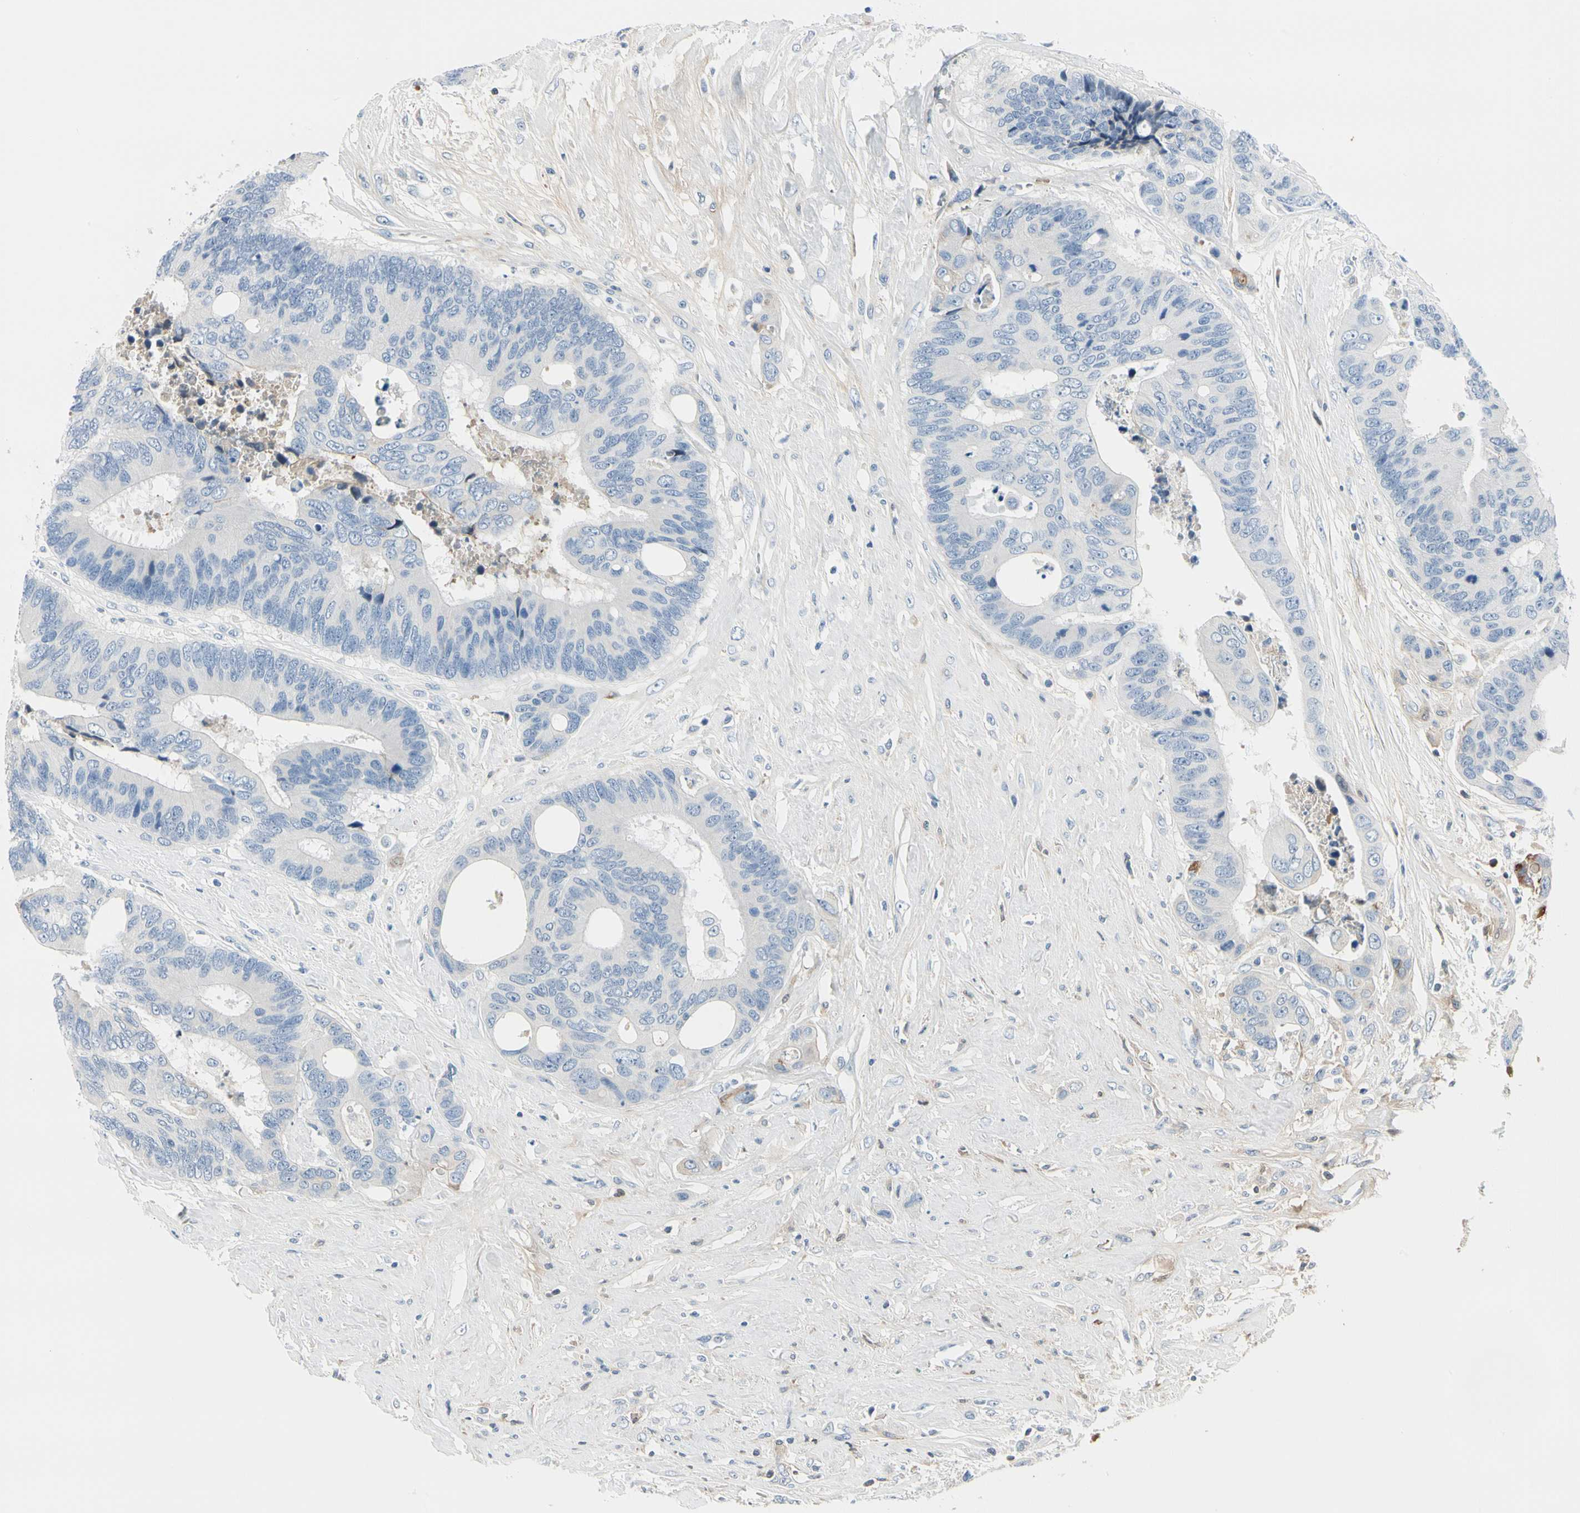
{"staining": {"intensity": "moderate", "quantity": "<25%", "location": "cytoplasmic/membranous"}, "tissue": "colorectal cancer", "cell_type": "Tumor cells", "image_type": "cancer", "snomed": [{"axis": "morphology", "description": "Adenocarcinoma, NOS"}, {"axis": "topography", "description": "Rectum"}], "caption": "Colorectal cancer stained with immunohistochemistry displays moderate cytoplasmic/membranous expression in approximately <25% of tumor cells.", "gene": "LAMB3", "patient": {"sex": "male", "age": 55}}